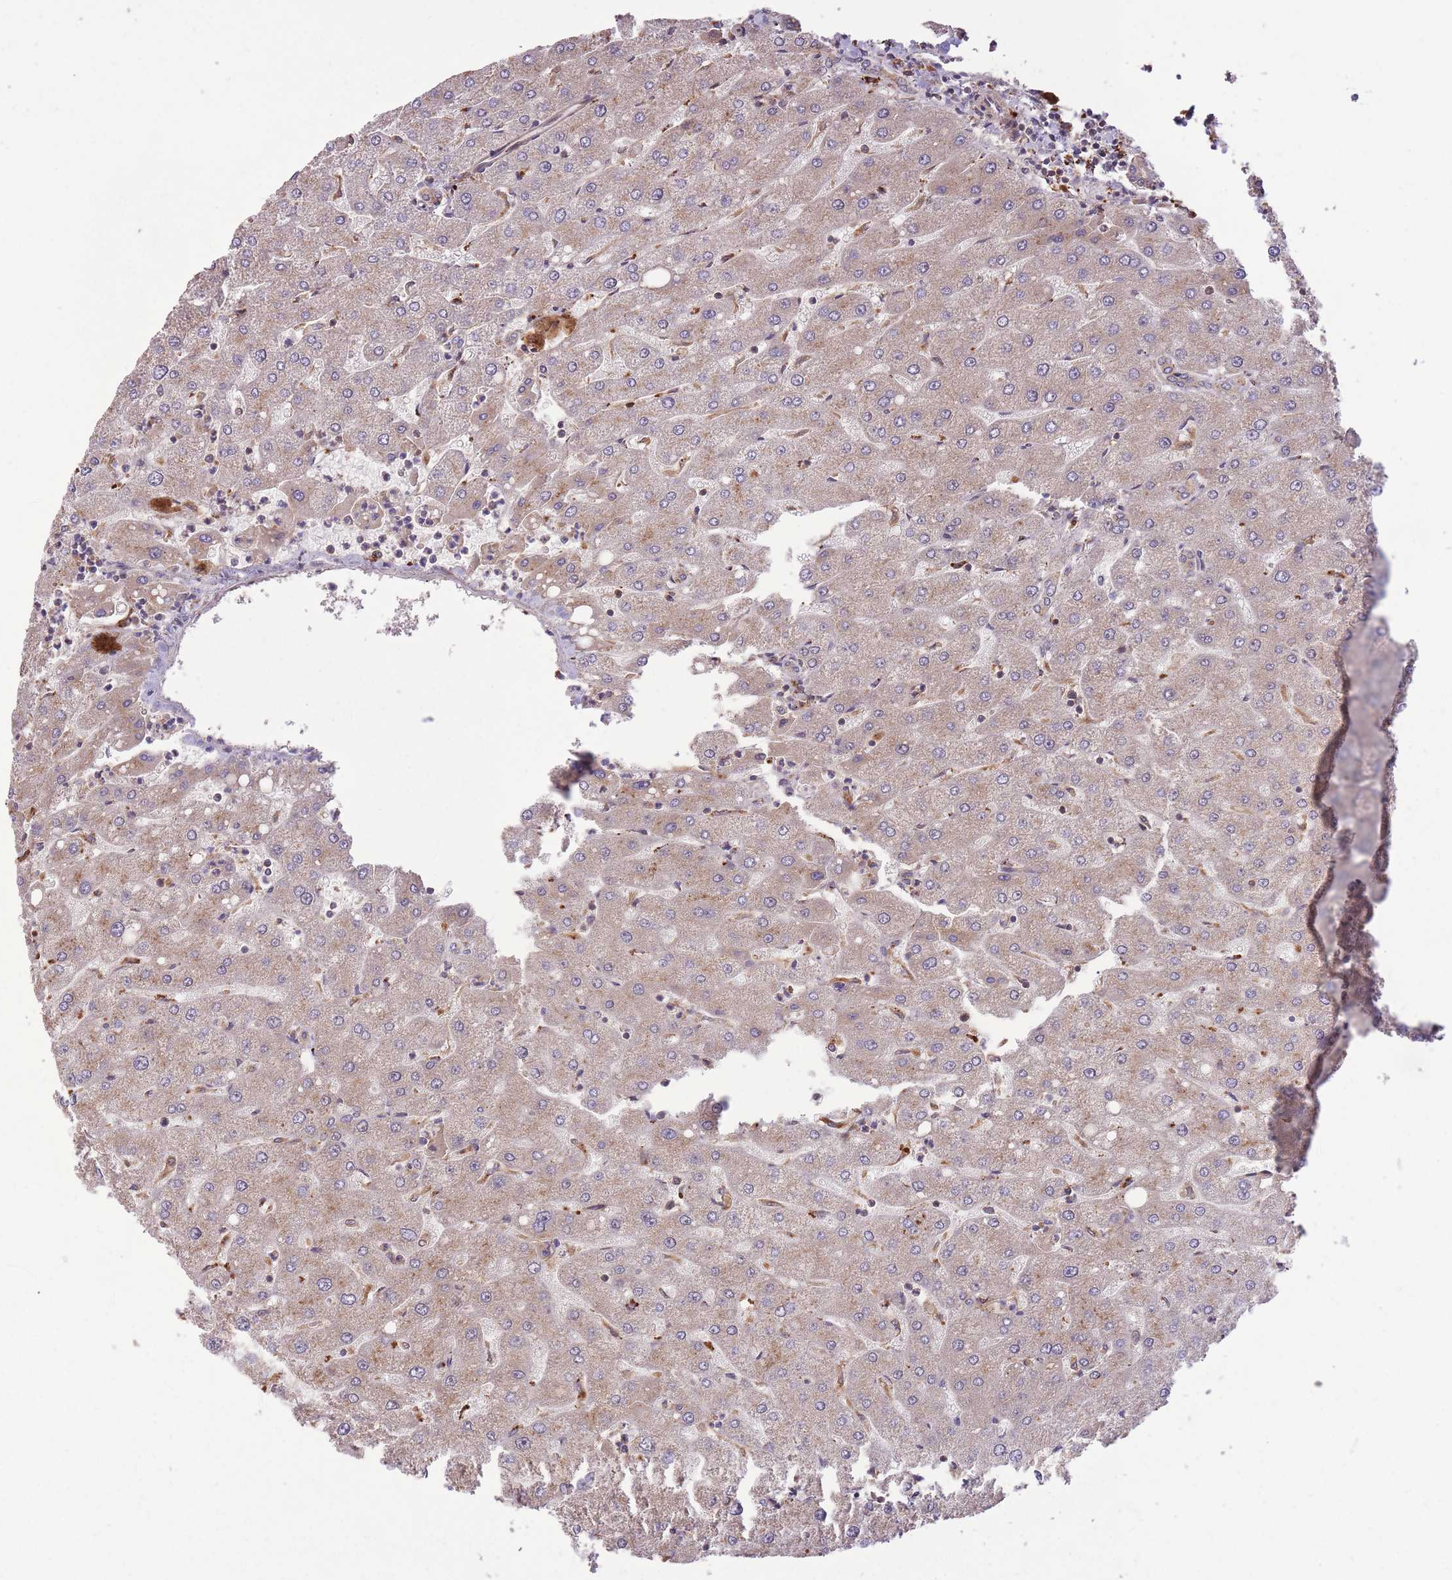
{"staining": {"intensity": "weak", "quantity": "25%-75%", "location": "cytoplasmic/membranous"}, "tissue": "liver", "cell_type": "Cholangiocytes", "image_type": "normal", "snomed": [{"axis": "morphology", "description": "Normal tissue, NOS"}, {"axis": "topography", "description": "Liver"}], "caption": "A high-resolution image shows IHC staining of unremarkable liver, which displays weak cytoplasmic/membranous positivity in approximately 25%-75% of cholangiocytes.", "gene": "POLR3F", "patient": {"sex": "male", "age": 67}}